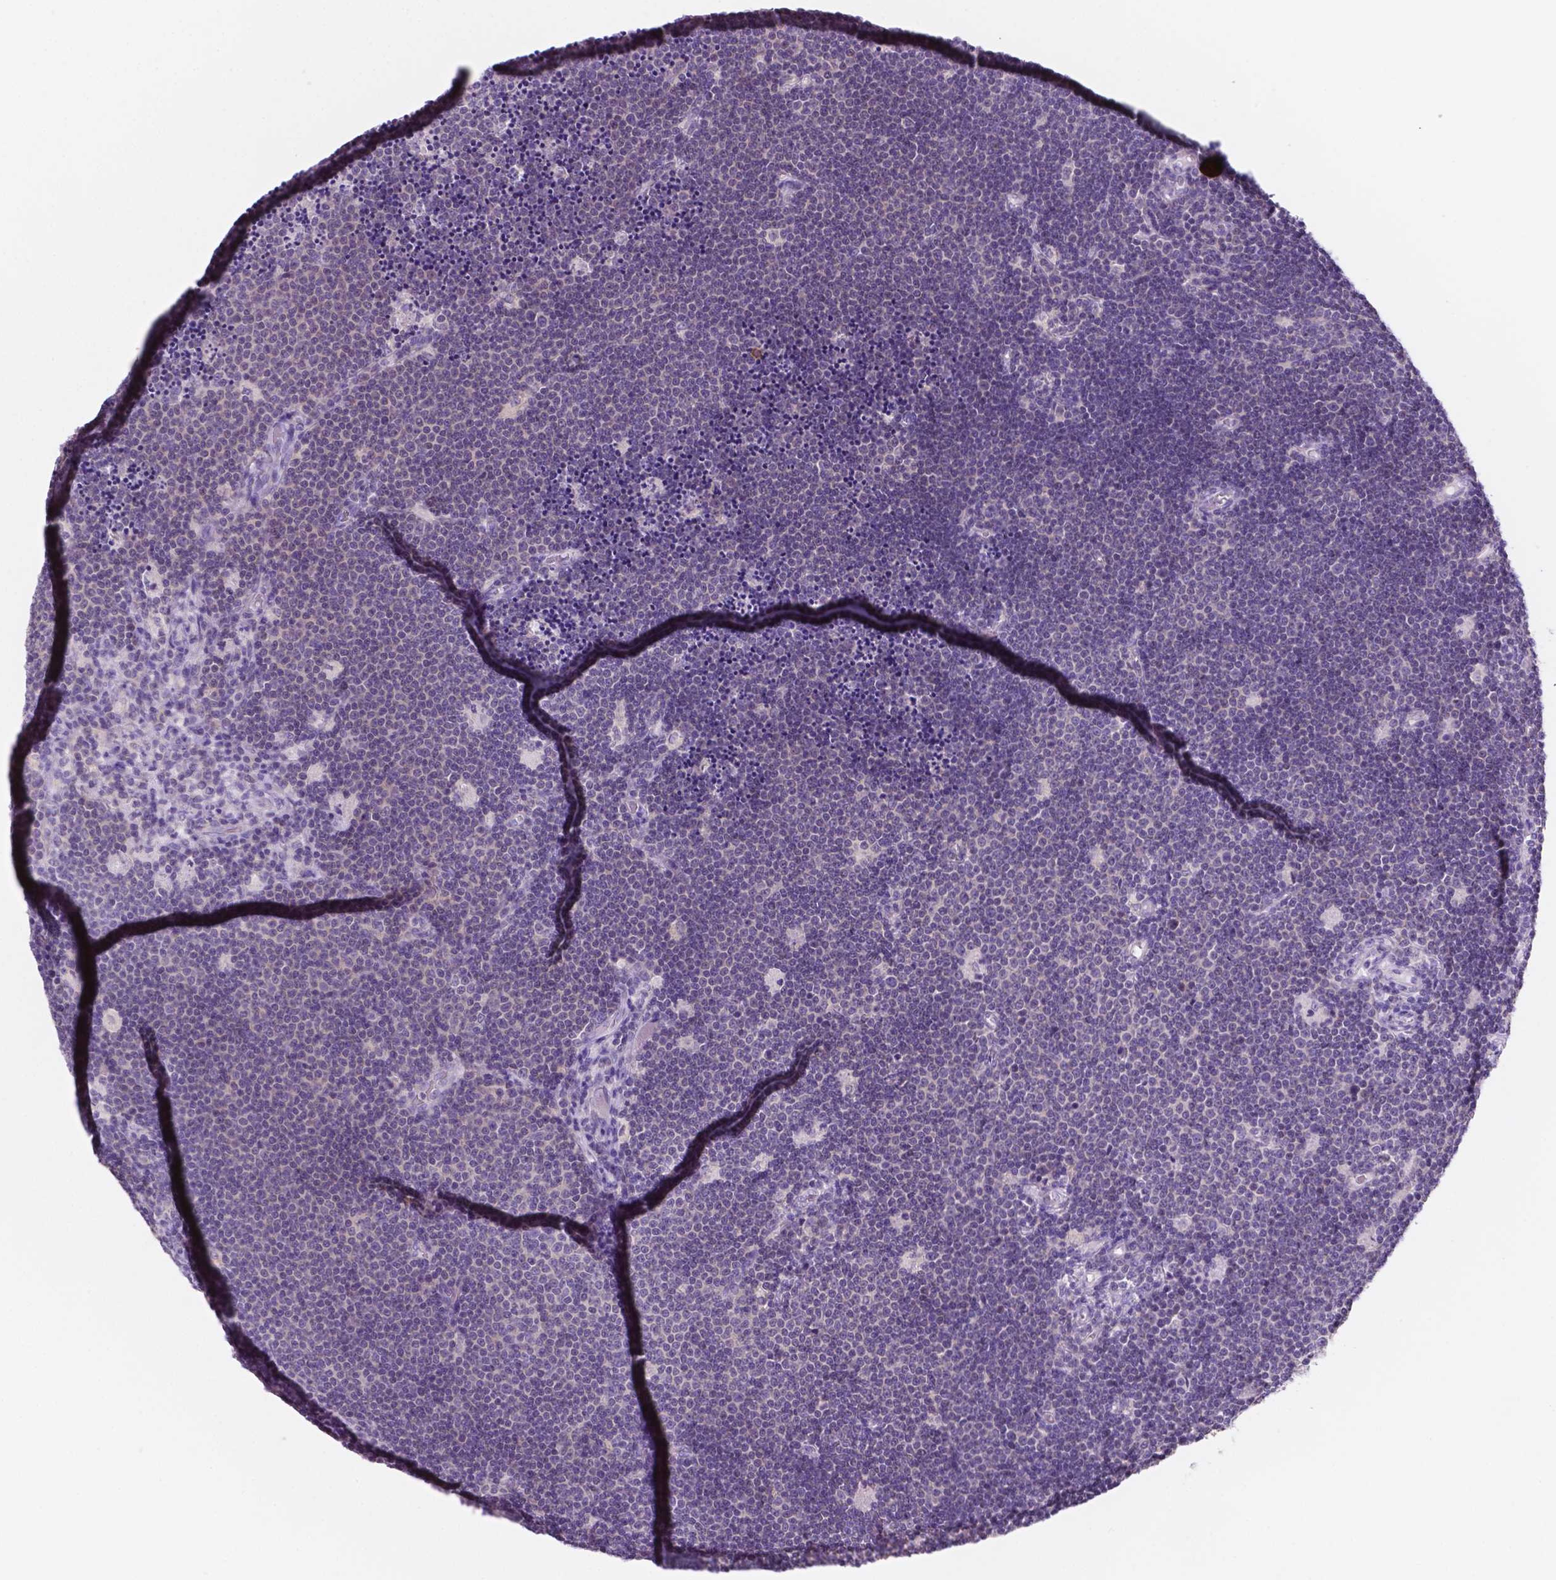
{"staining": {"intensity": "negative", "quantity": "none", "location": "none"}, "tissue": "lymphoma", "cell_type": "Tumor cells", "image_type": "cancer", "snomed": [{"axis": "morphology", "description": "Malignant lymphoma, non-Hodgkin's type, Low grade"}, {"axis": "topography", "description": "Brain"}], "caption": "An image of lymphoma stained for a protein demonstrates no brown staining in tumor cells.", "gene": "MKRN2OS", "patient": {"sex": "female", "age": 66}}